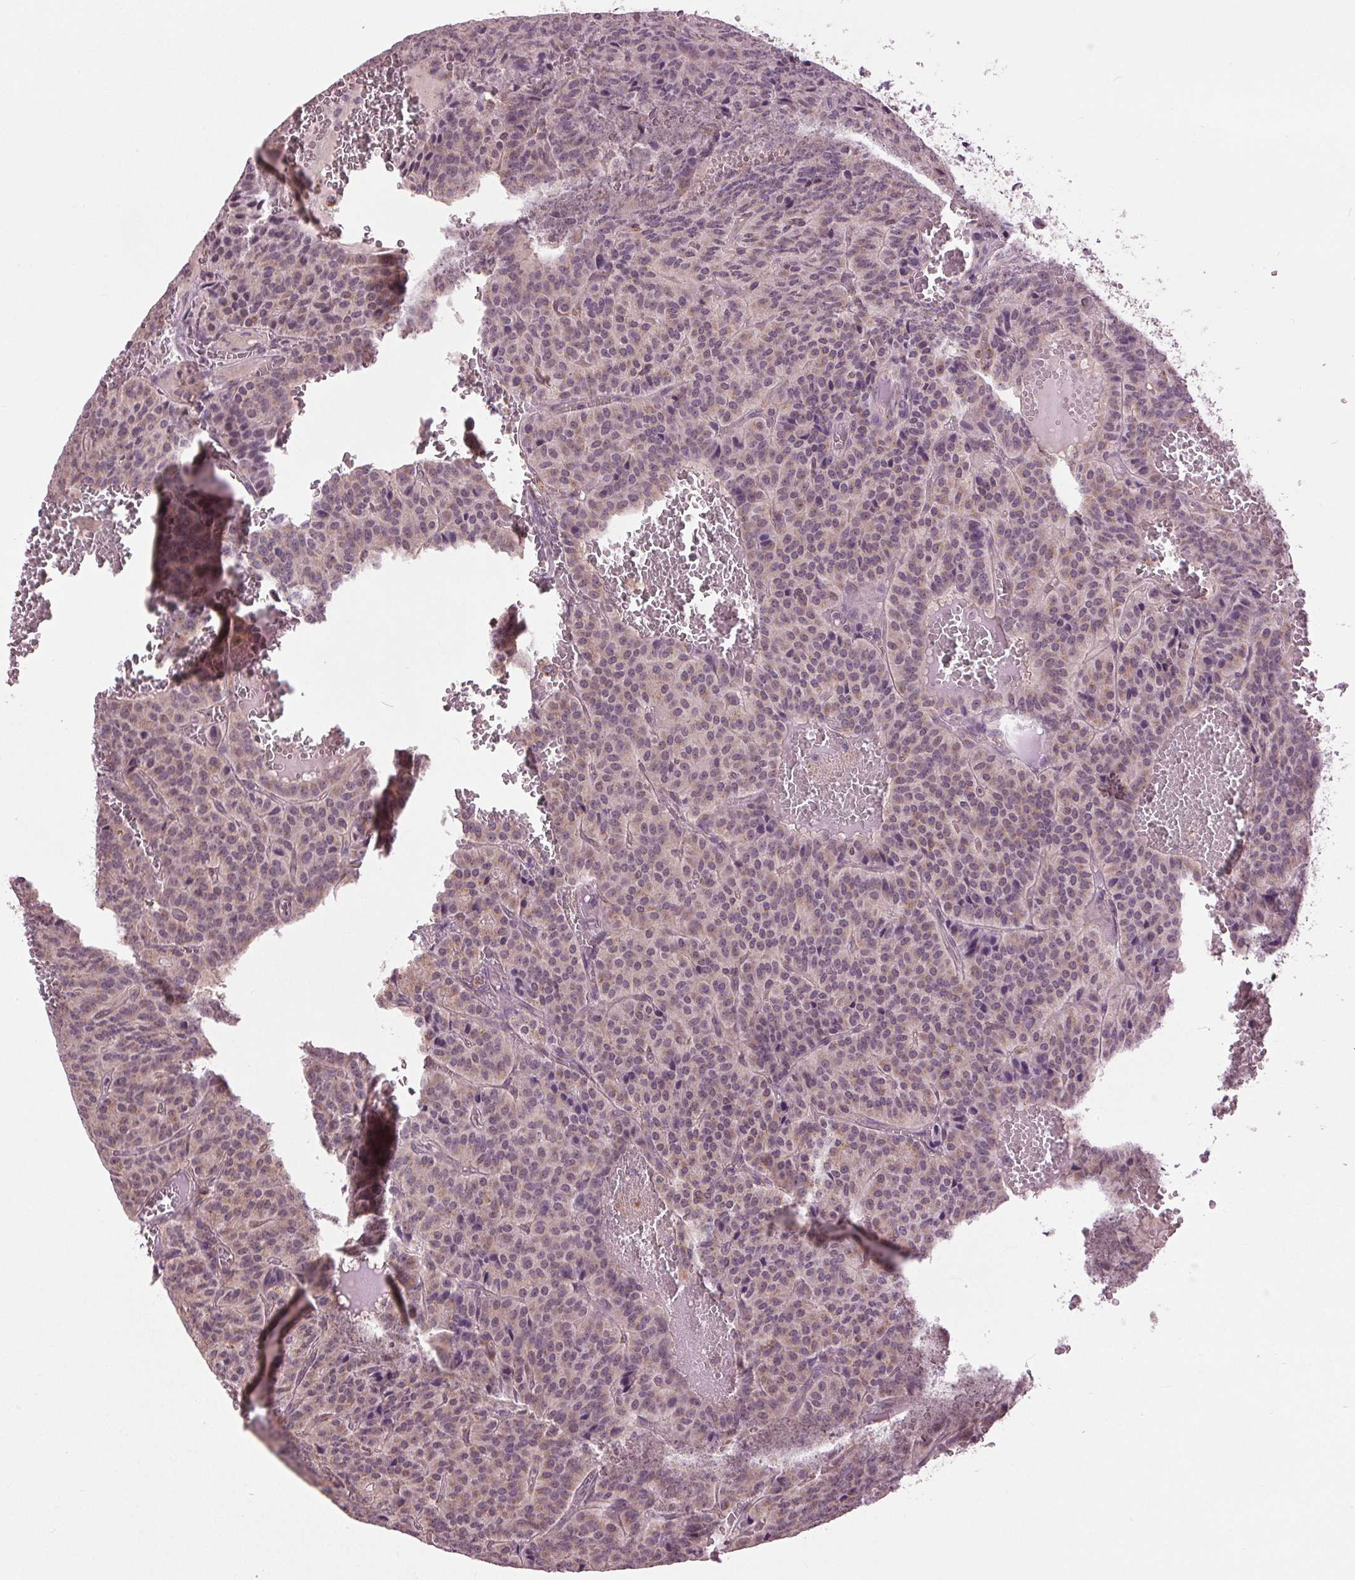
{"staining": {"intensity": "weak", "quantity": "25%-75%", "location": "nuclear"}, "tissue": "carcinoid", "cell_type": "Tumor cells", "image_type": "cancer", "snomed": [{"axis": "morphology", "description": "Carcinoid, malignant, NOS"}, {"axis": "topography", "description": "Lung"}], "caption": "High-power microscopy captured an immunohistochemistry (IHC) micrograph of carcinoid, revealing weak nuclear positivity in about 25%-75% of tumor cells.", "gene": "BSDC1", "patient": {"sex": "male", "age": 70}}